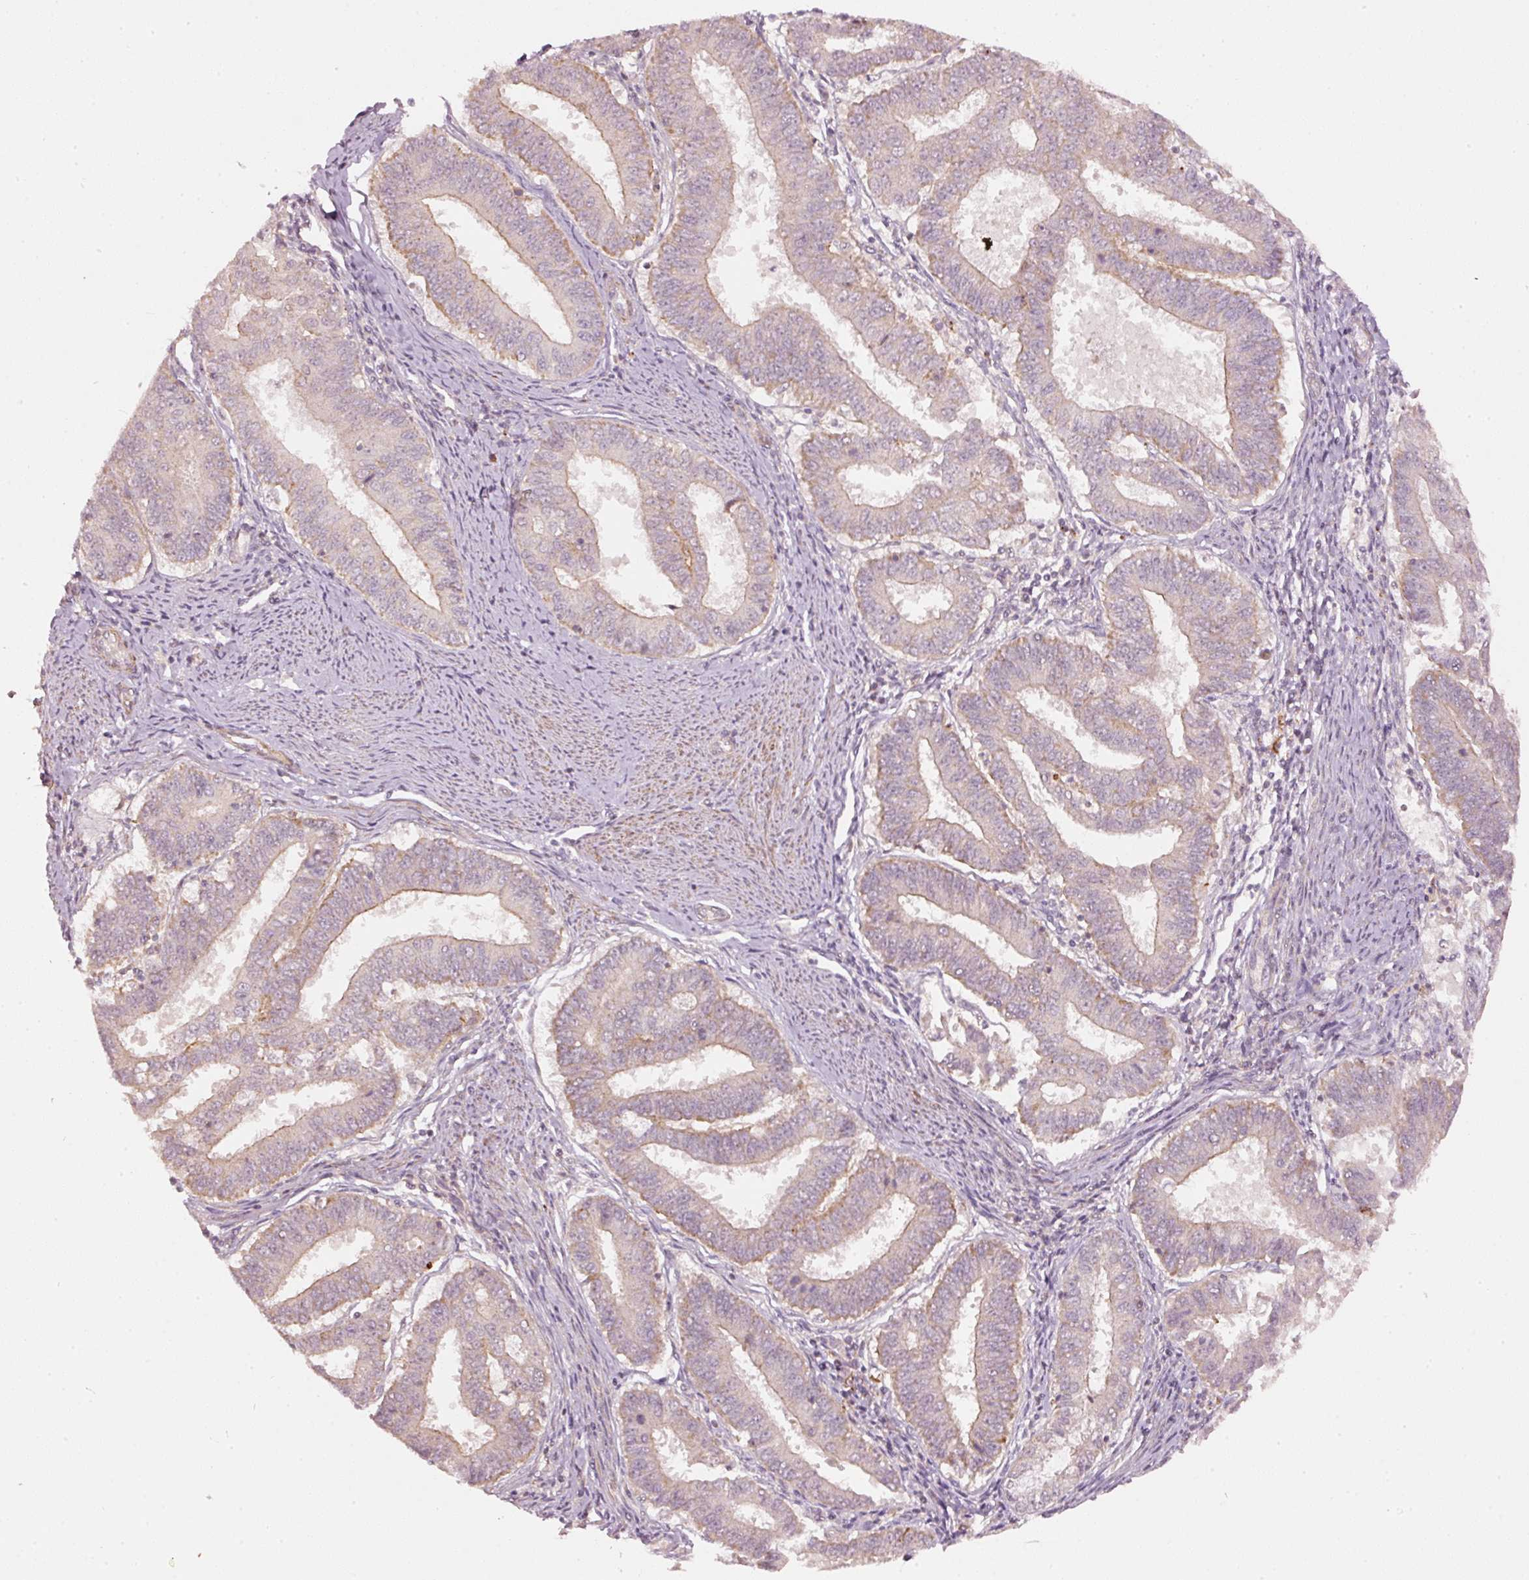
{"staining": {"intensity": "negative", "quantity": "none", "location": "none"}, "tissue": "endometrial cancer", "cell_type": "Tumor cells", "image_type": "cancer", "snomed": [{"axis": "morphology", "description": "Adenocarcinoma, NOS"}, {"axis": "topography", "description": "Endometrium"}], "caption": "Human endometrial cancer stained for a protein using immunohistochemistry (IHC) reveals no staining in tumor cells.", "gene": "ARHGAP22", "patient": {"sex": "female", "age": 73}}